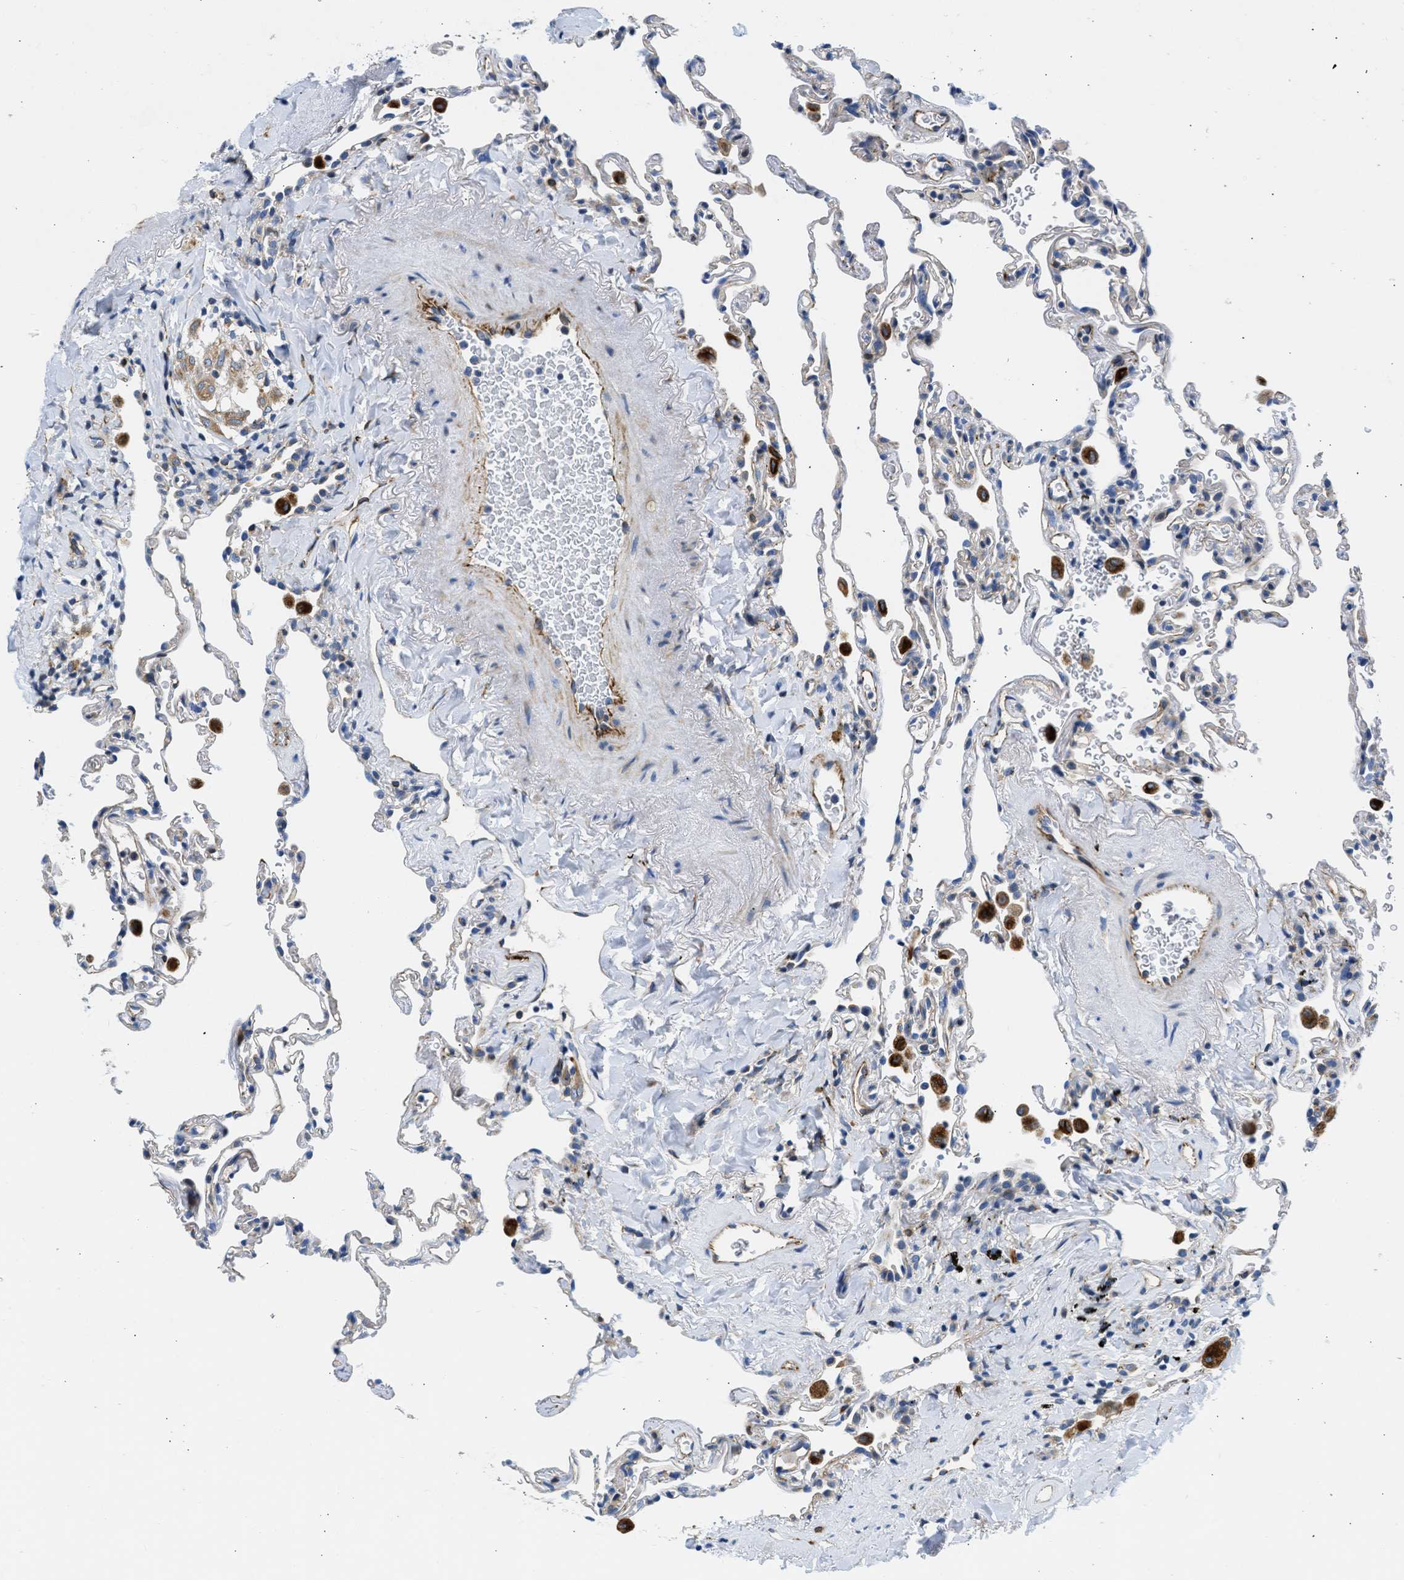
{"staining": {"intensity": "negative", "quantity": "none", "location": "none"}, "tissue": "lung", "cell_type": "Alveolar cells", "image_type": "normal", "snomed": [{"axis": "morphology", "description": "Normal tissue, NOS"}, {"axis": "topography", "description": "Lung"}], "caption": "DAB (3,3'-diaminobenzidine) immunohistochemical staining of normal human lung displays no significant expression in alveolar cells.", "gene": "ULK4", "patient": {"sex": "male", "age": 59}}